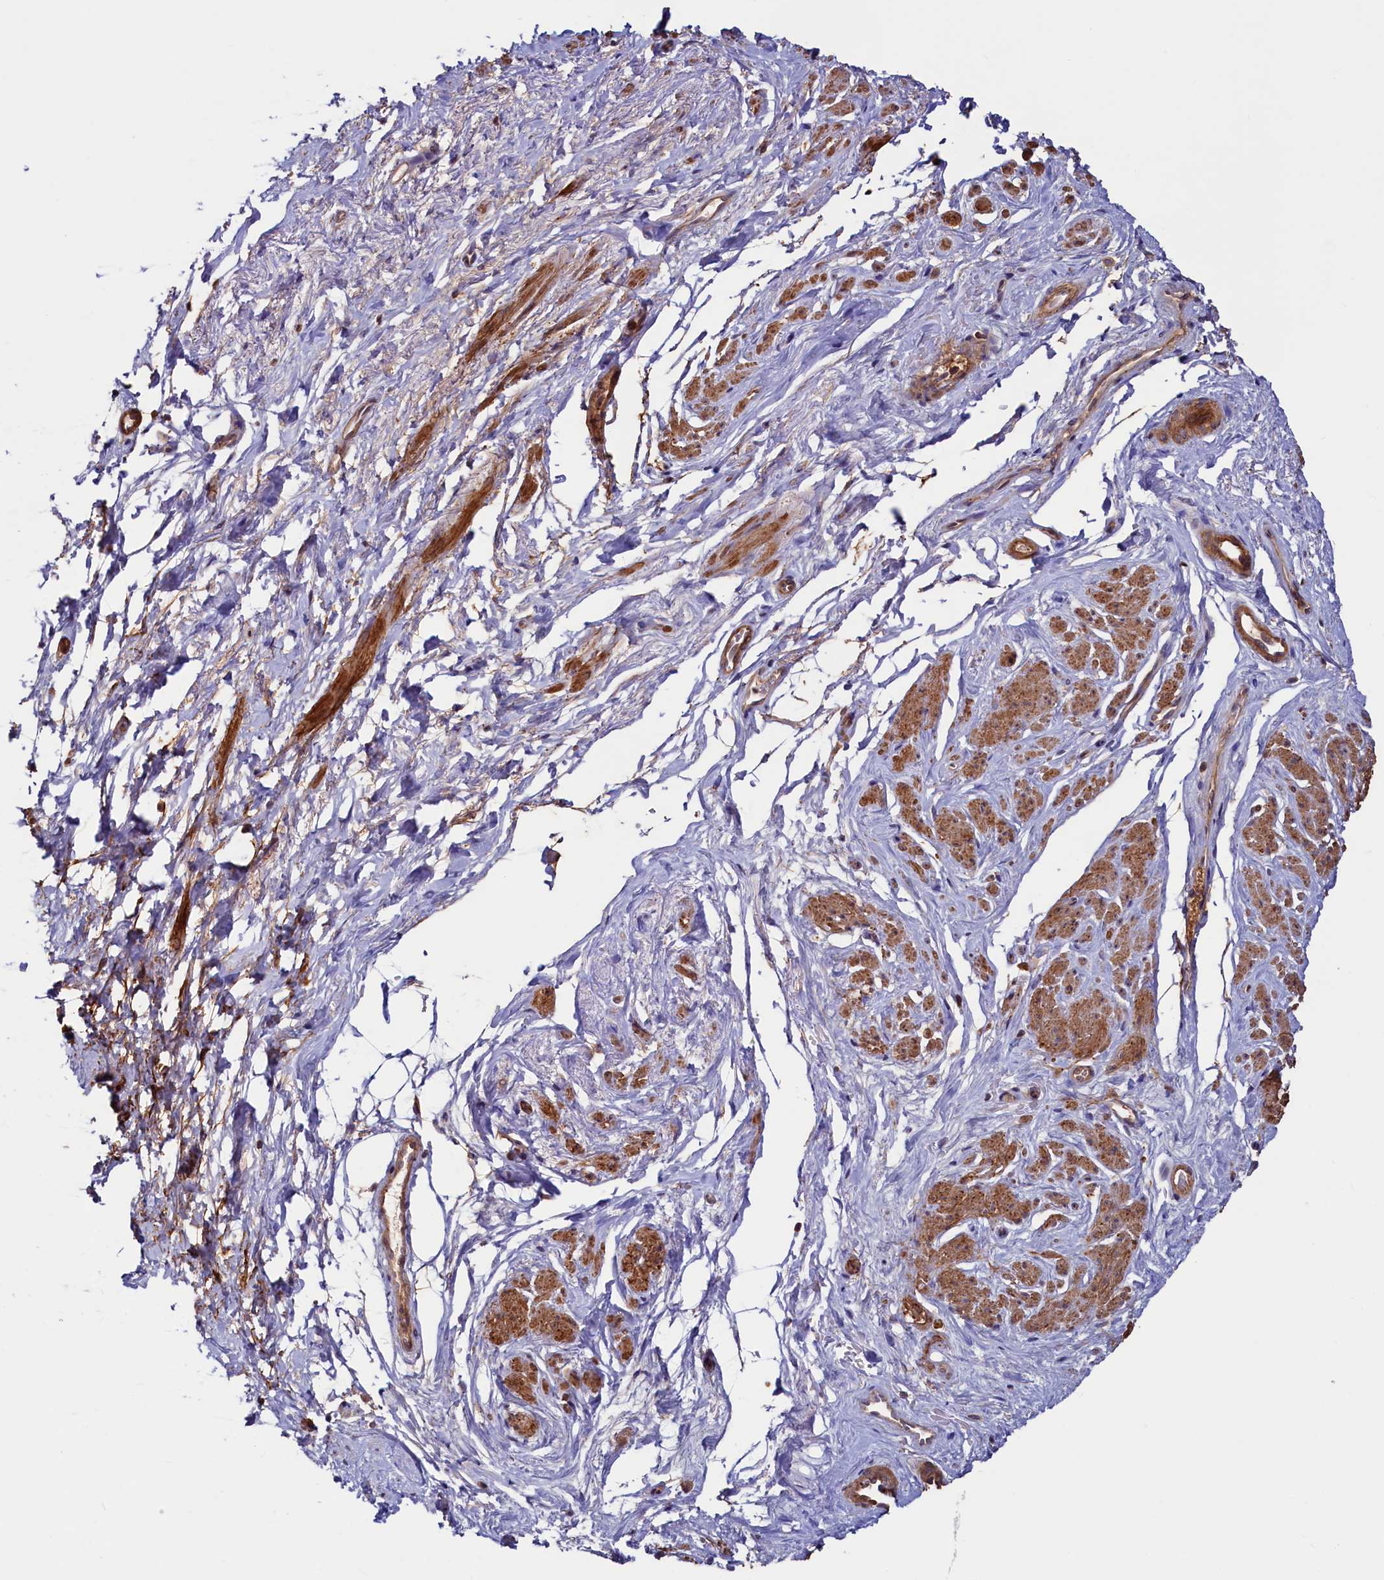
{"staining": {"intensity": "moderate", "quantity": ">75%", "location": "cytoplasmic/membranous"}, "tissue": "smooth muscle", "cell_type": "Smooth muscle cells", "image_type": "normal", "snomed": [{"axis": "morphology", "description": "Normal tissue, NOS"}, {"axis": "topography", "description": "Smooth muscle"}, {"axis": "topography", "description": "Peripheral nerve tissue"}], "caption": "High-power microscopy captured an IHC photomicrograph of normal smooth muscle, revealing moderate cytoplasmic/membranous positivity in approximately >75% of smooth muscle cells.", "gene": "DUOXA1", "patient": {"sex": "male", "age": 69}}